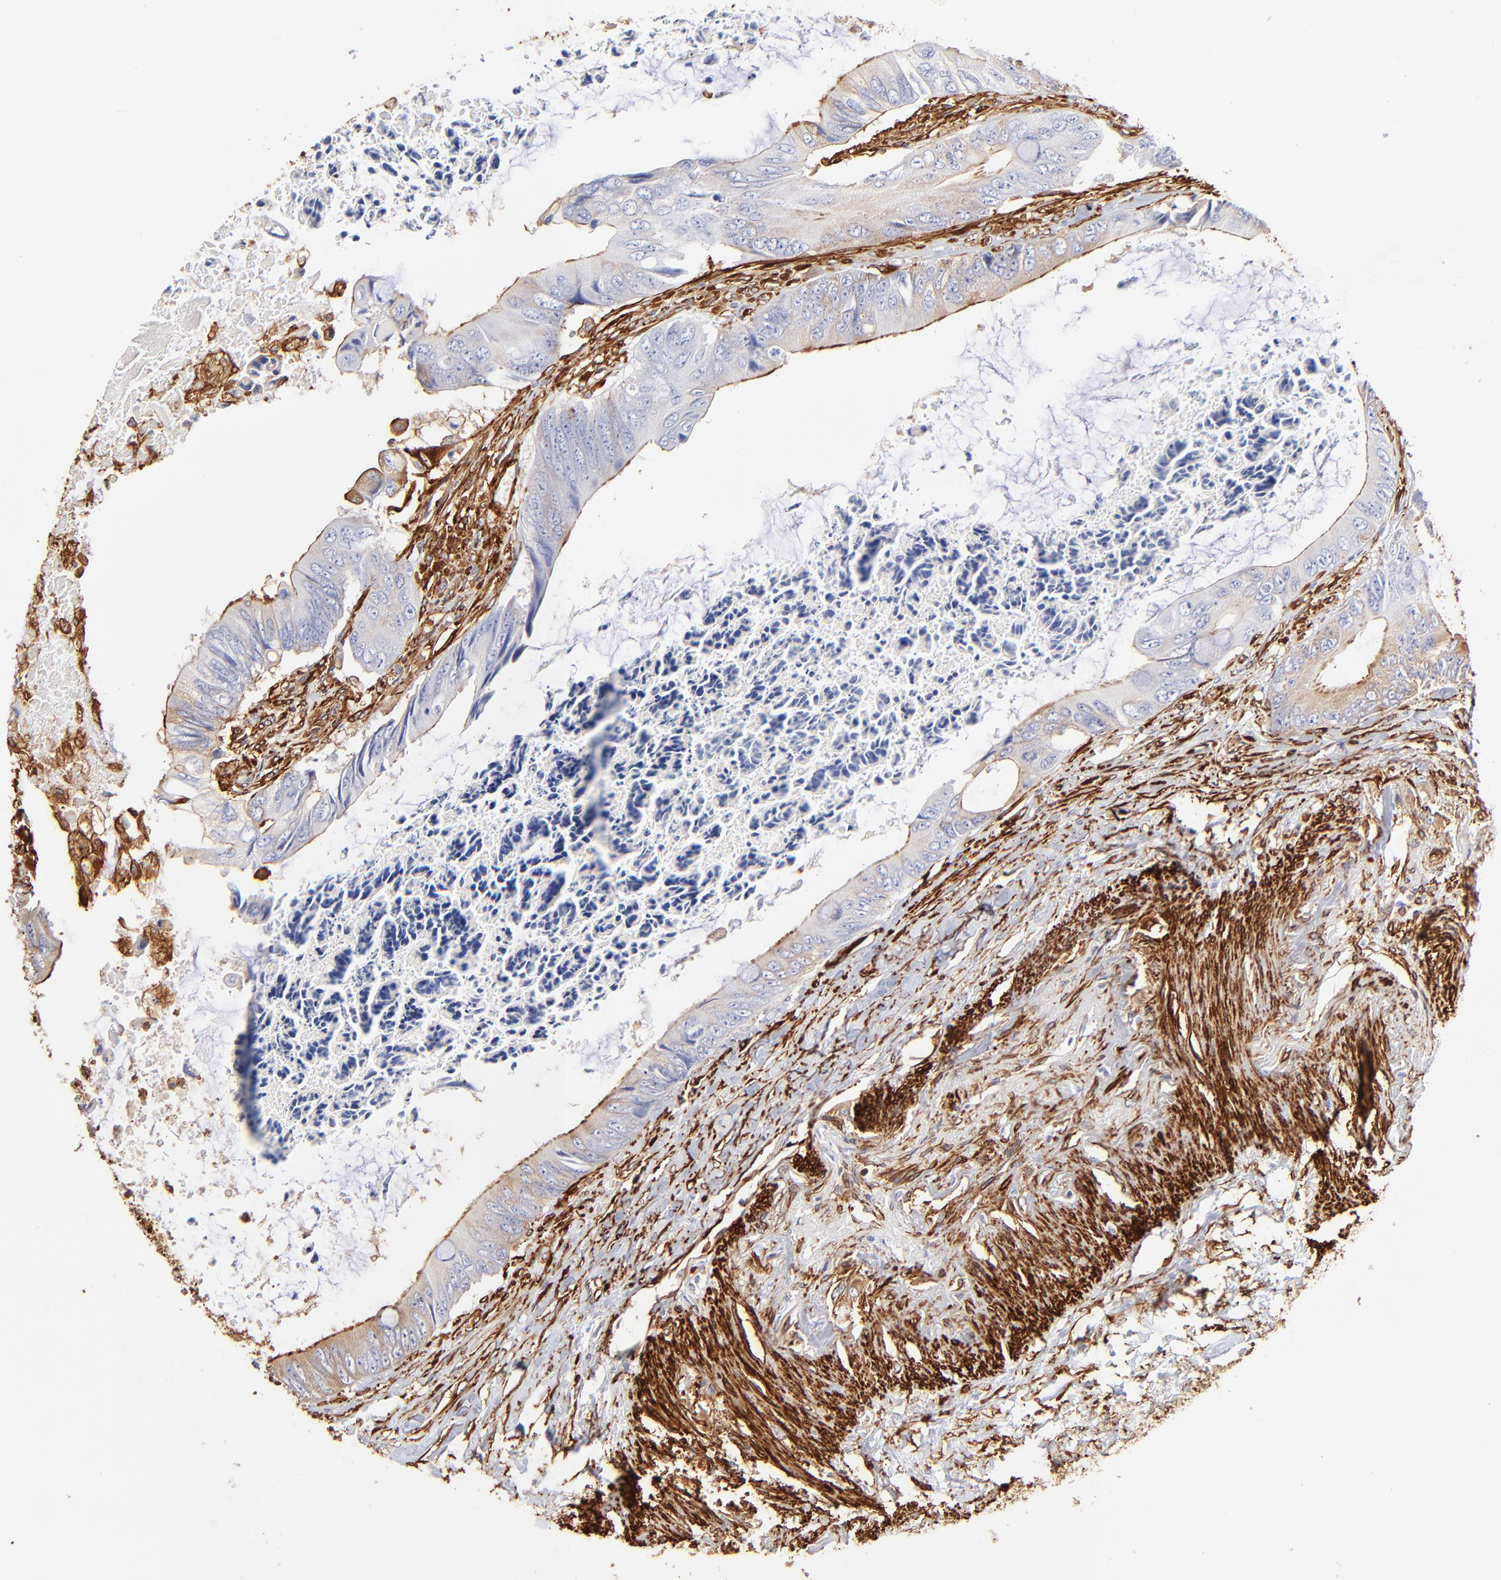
{"staining": {"intensity": "moderate", "quantity": "25%-75%", "location": "cytoplasmic/membranous"}, "tissue": "colorectal cancer", "cell_type": "Tumor cells", "image_type": "cancer", "snomed": [{"axis": "morphology", "description": "Normal tissue, NOS"}, {"axis": "morphology", "description": "Adenocarcinoma, NOS"}, {"axis": "topography", "description": "Rectum"}, {"axis": "topography", "description": "Peripheral nerve tissue"}], "caption": "Immunohistochemical staining of colorectal cancer reveals medium levels of moderate cytoplasmic/membranous expression in about 25%-75% of tumor cells.", "gene": "FLNA", "patient": {"sex": "female", "age": 77}}